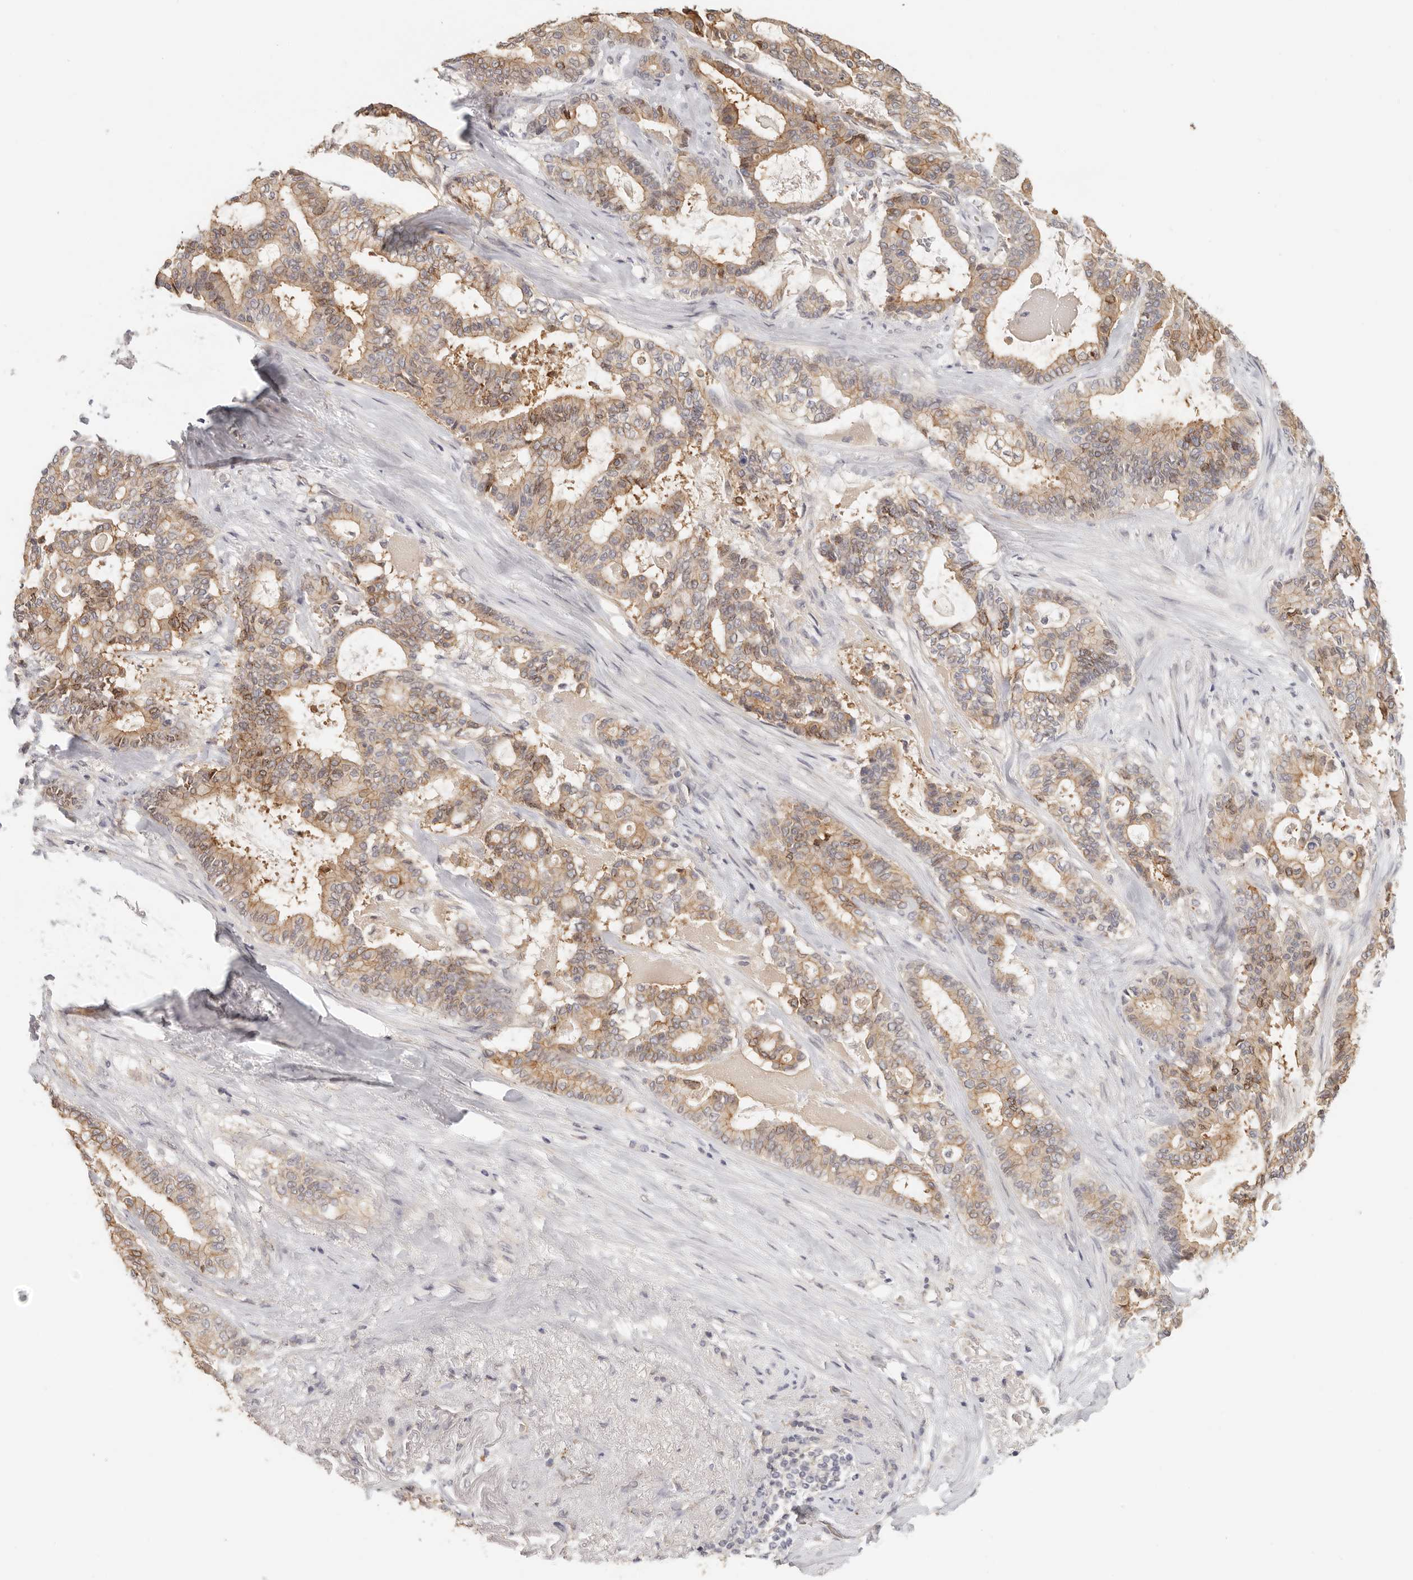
{"staining": {"intensity": "moderate", "quantity": ">75%", "location": "cytoplasmic/membranous"}, "tissue": "pancreatic cancer", "cell_type": "Tumor cells", "image_type": "cancer", "snomed": [{"axis": "morphology", "description": "Adenocarcinoma, NOS"}, {"axis": "topography", "description": "Pancreas"}], "caption": "Immunohistochemistry (DAB) staining of human adenocarcinoma (pancreatic) displays moderate cytoplasmic/membranous protein positivity in about >75% of tumor cells.", "gene": "ANXA9", "patient": {"sex": "male", "age": 63}}